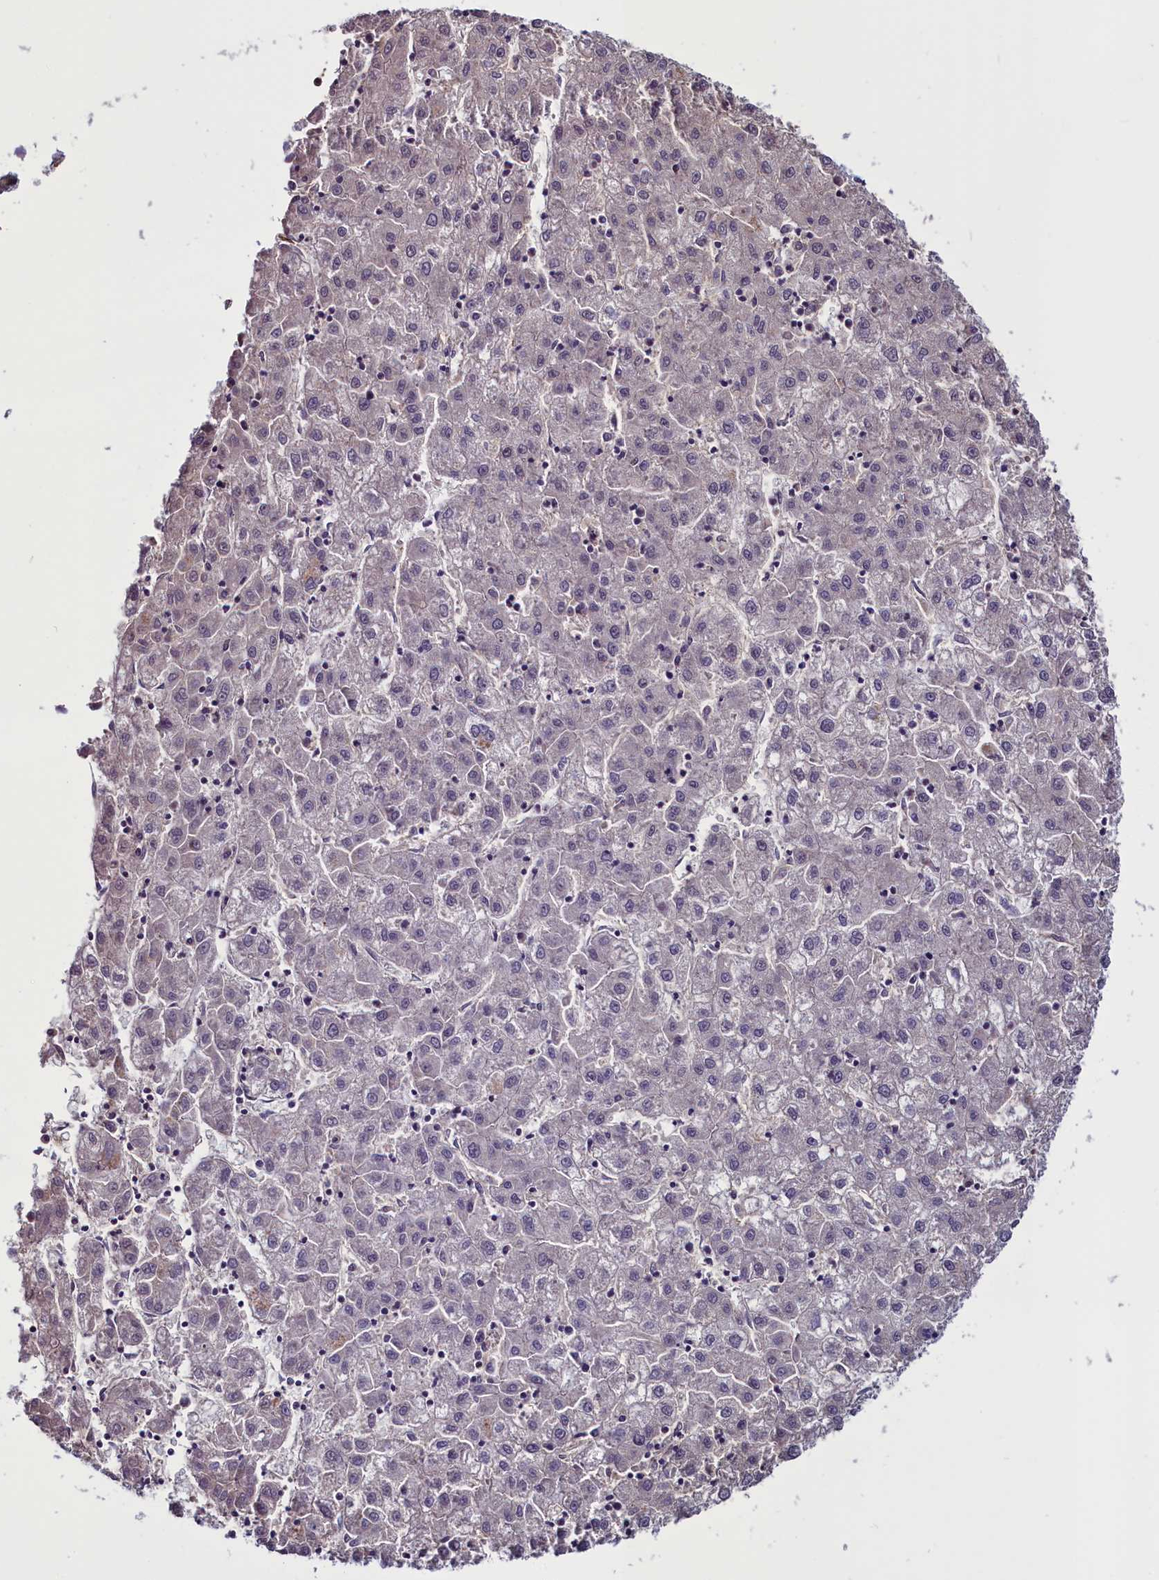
{"staining": {"intensity": "weak", "quantity": "25%-75%", "location": "nuclear"}, "tissue": "liver cancer", "cell_type": "Tumor cells", "image_type": "cancer", "snomed": [{"axis": "morphology", "description": "Carcinoma, Hepatocellular, NOS"}, {"axis": "topography", "description": "Liver"}], "caption": "IHC (DAB) staining of hepatocellular carcinoma (liver) reveals weak nuclear protein expression in about 25%-75% of tumor cells.", "gene": "PDILT", "patient": {"sex": "male", "age": 72}}